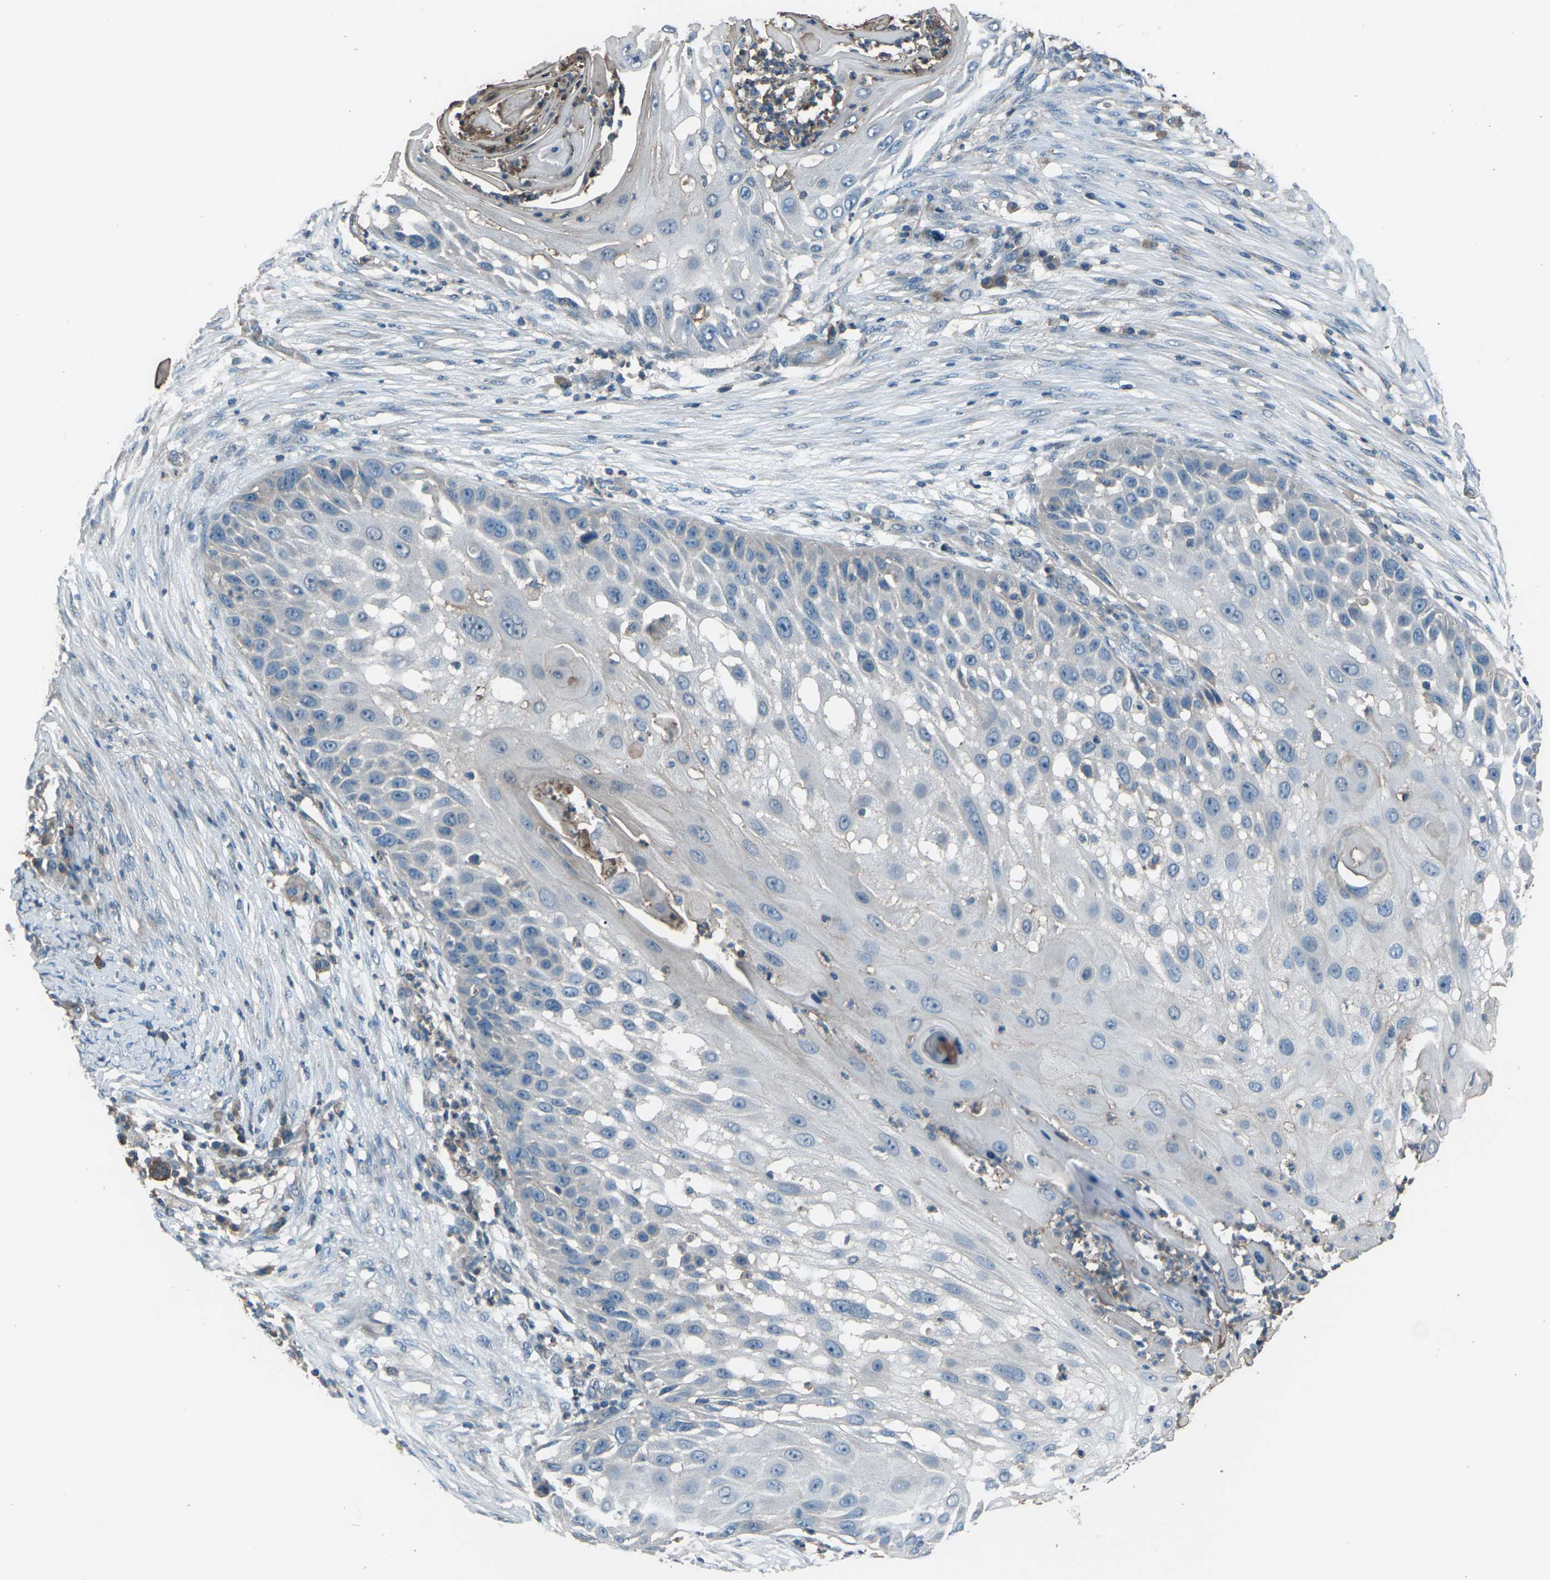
{"staining": {"intensity": "negative", "quantity": "none", "location": "none"}, "tissue": "skin cancer", "cell_type": "Tumor cells", "image_type": "cancer", "snomed": [{"axis": "morphology", "description": "Squamous cell carcinoma, NOS"}, {"axis": "topography", "description": "Skin"}], "caption": "There is no significant staining in tumor cells of squamous cell carcinoma (skin).", "gene": "CMTM4", "patient": {"sex": "female", "age": 44}}